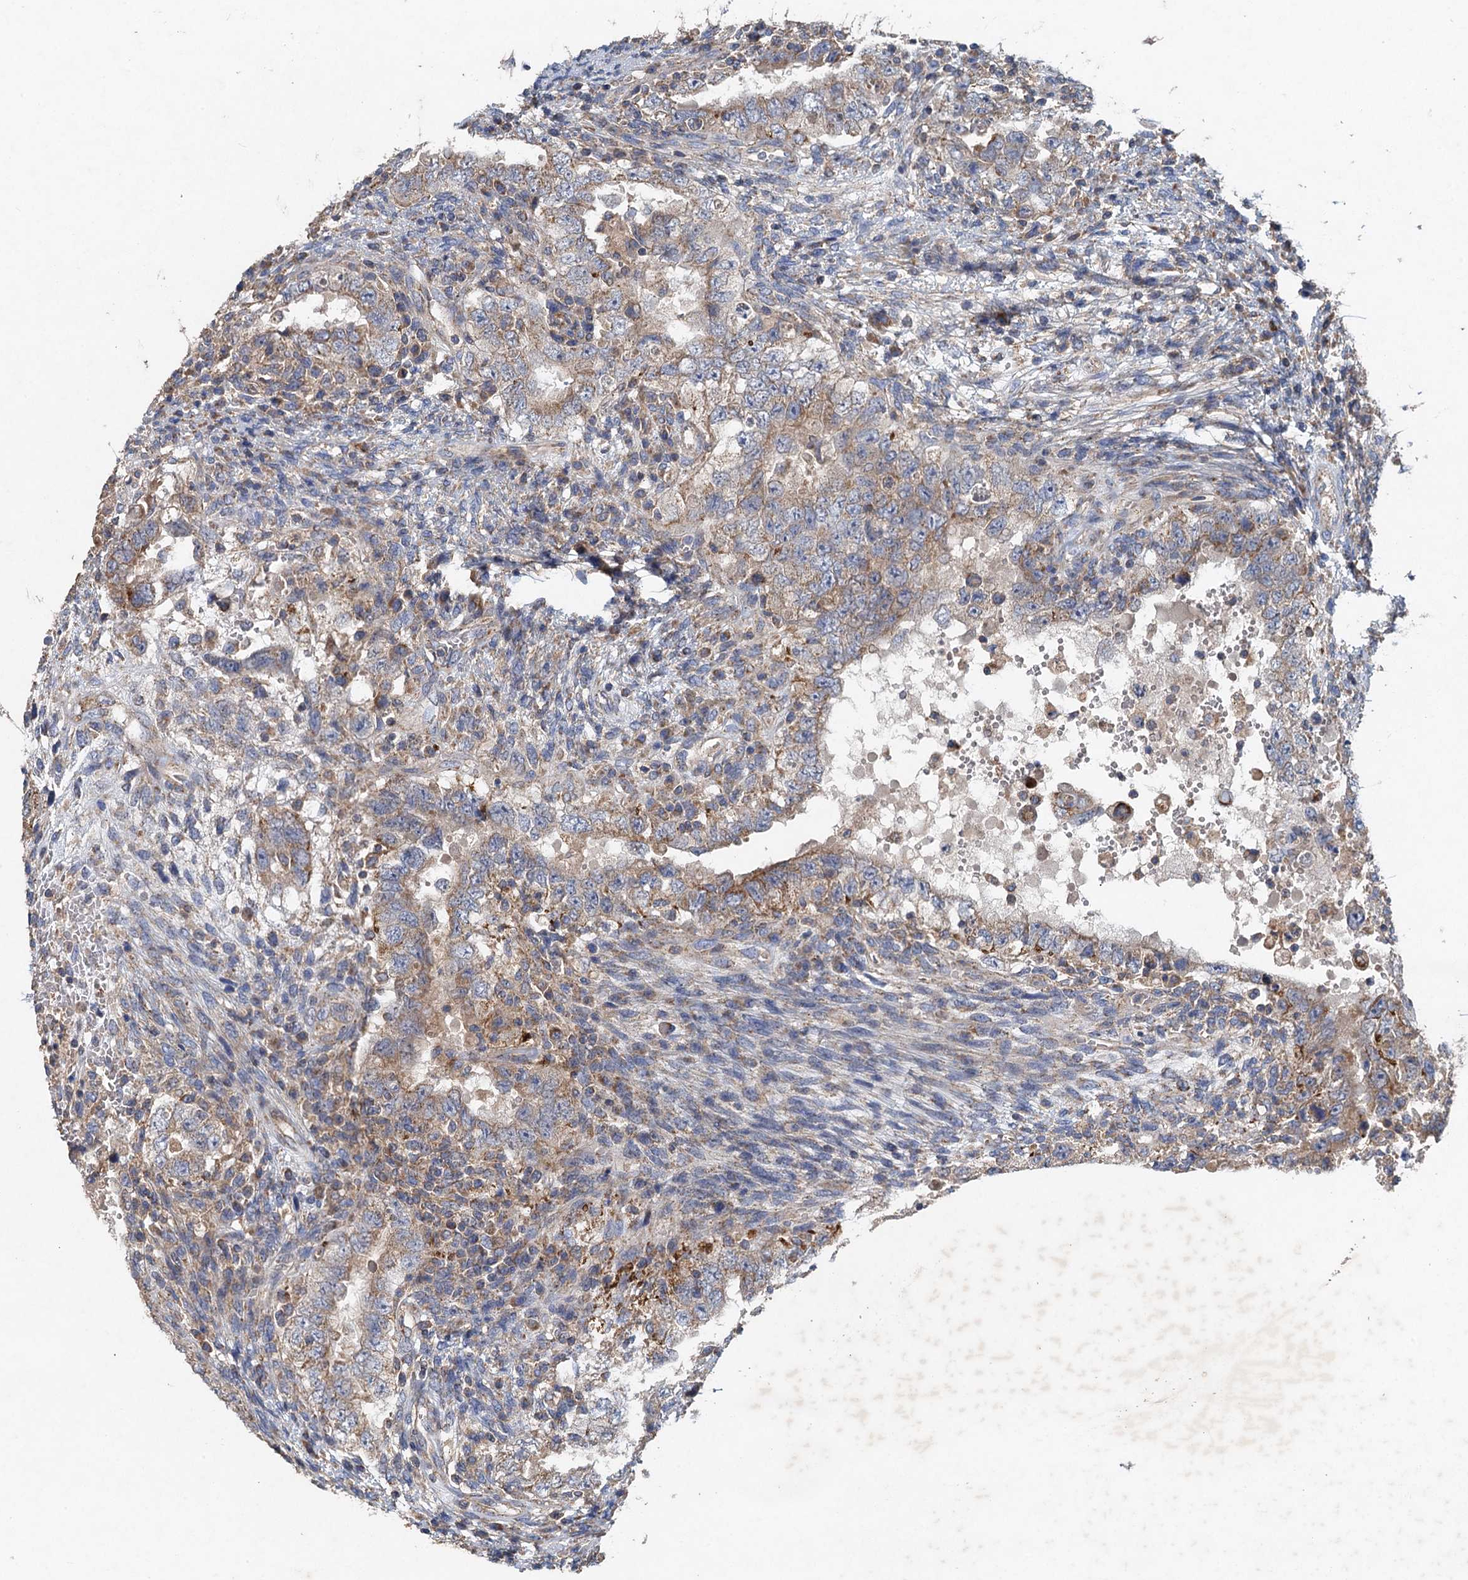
{"staining": {"intensity": "weak", "quantity": "25%-75%", "location": "cytoplasmic/membranous"}, "tissue": "testis cancer", "cell_type": "Tumor cells", "image_type": "cancer", "snomed": [{"axis": "morphology", "description": "Carcinoma, Embryonal, NOS"}, {"axis": "topography", "description": "Testis"}], "caption": "Protein staining of testis cancer tissue displays weak cytoplasmic/membranous staining in about 25%-75% of tumor cells.", "gene": "BCS1L", "patient": {"sex": "male", "age": 26}}